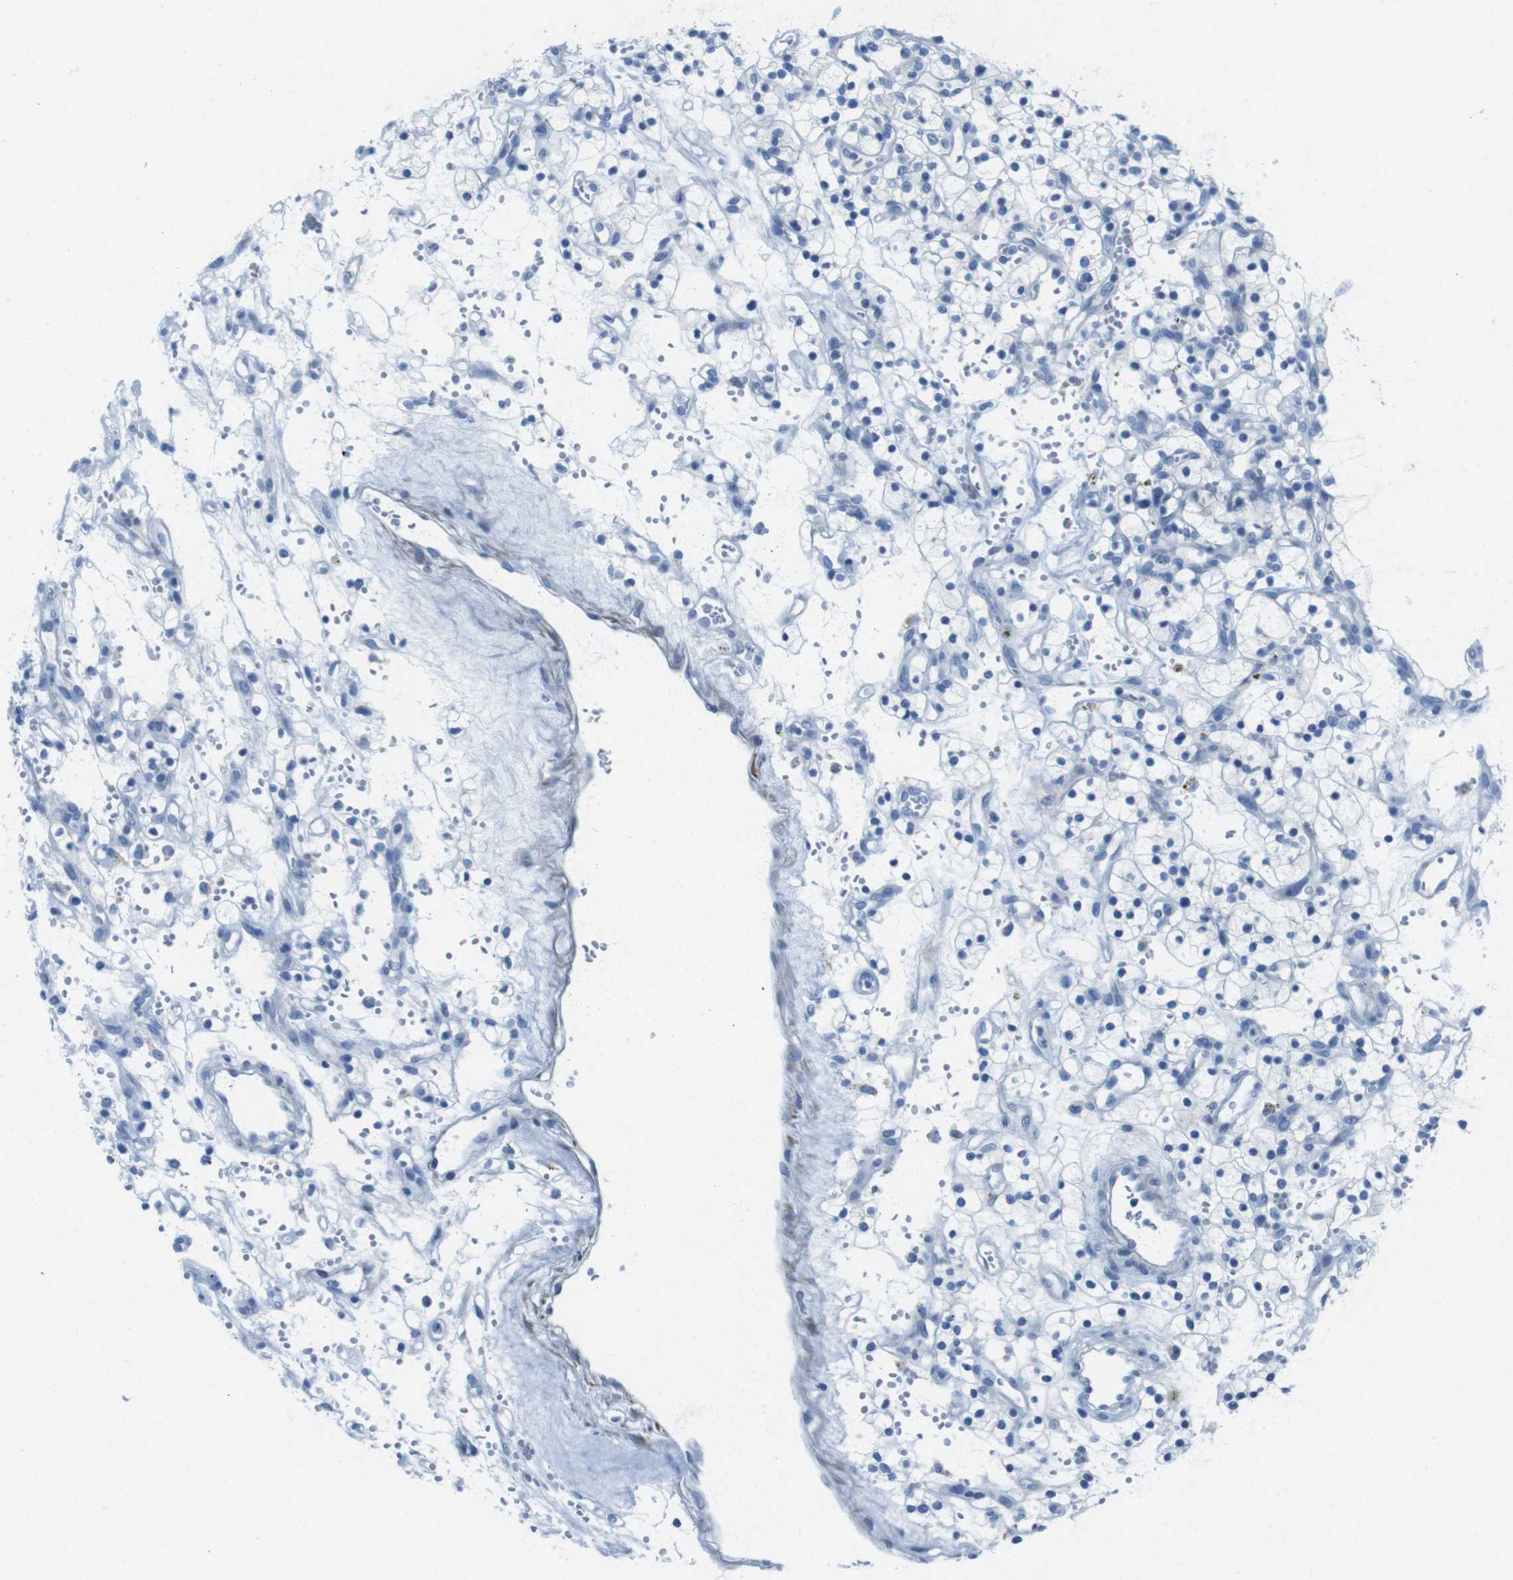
{"staining": {"intensity": "negative", "quantity": "none", "location": "none"}, "tissue": "renal cancer", "cell_type": "Tumor cells", "image_type": "cancer", "snomed": [{"axis": "morphology", "description": "Adenocarcinoma, NOS"}, {"axis": "topography", "description": "Kidney"}], "caption": "Immunohistochemistry micrograph of renal cancer stained for a protein (brown), which shows no staining in tumor cells.", "gene": "ASIC5", "patient": {"sex": "female", "age": 57}}